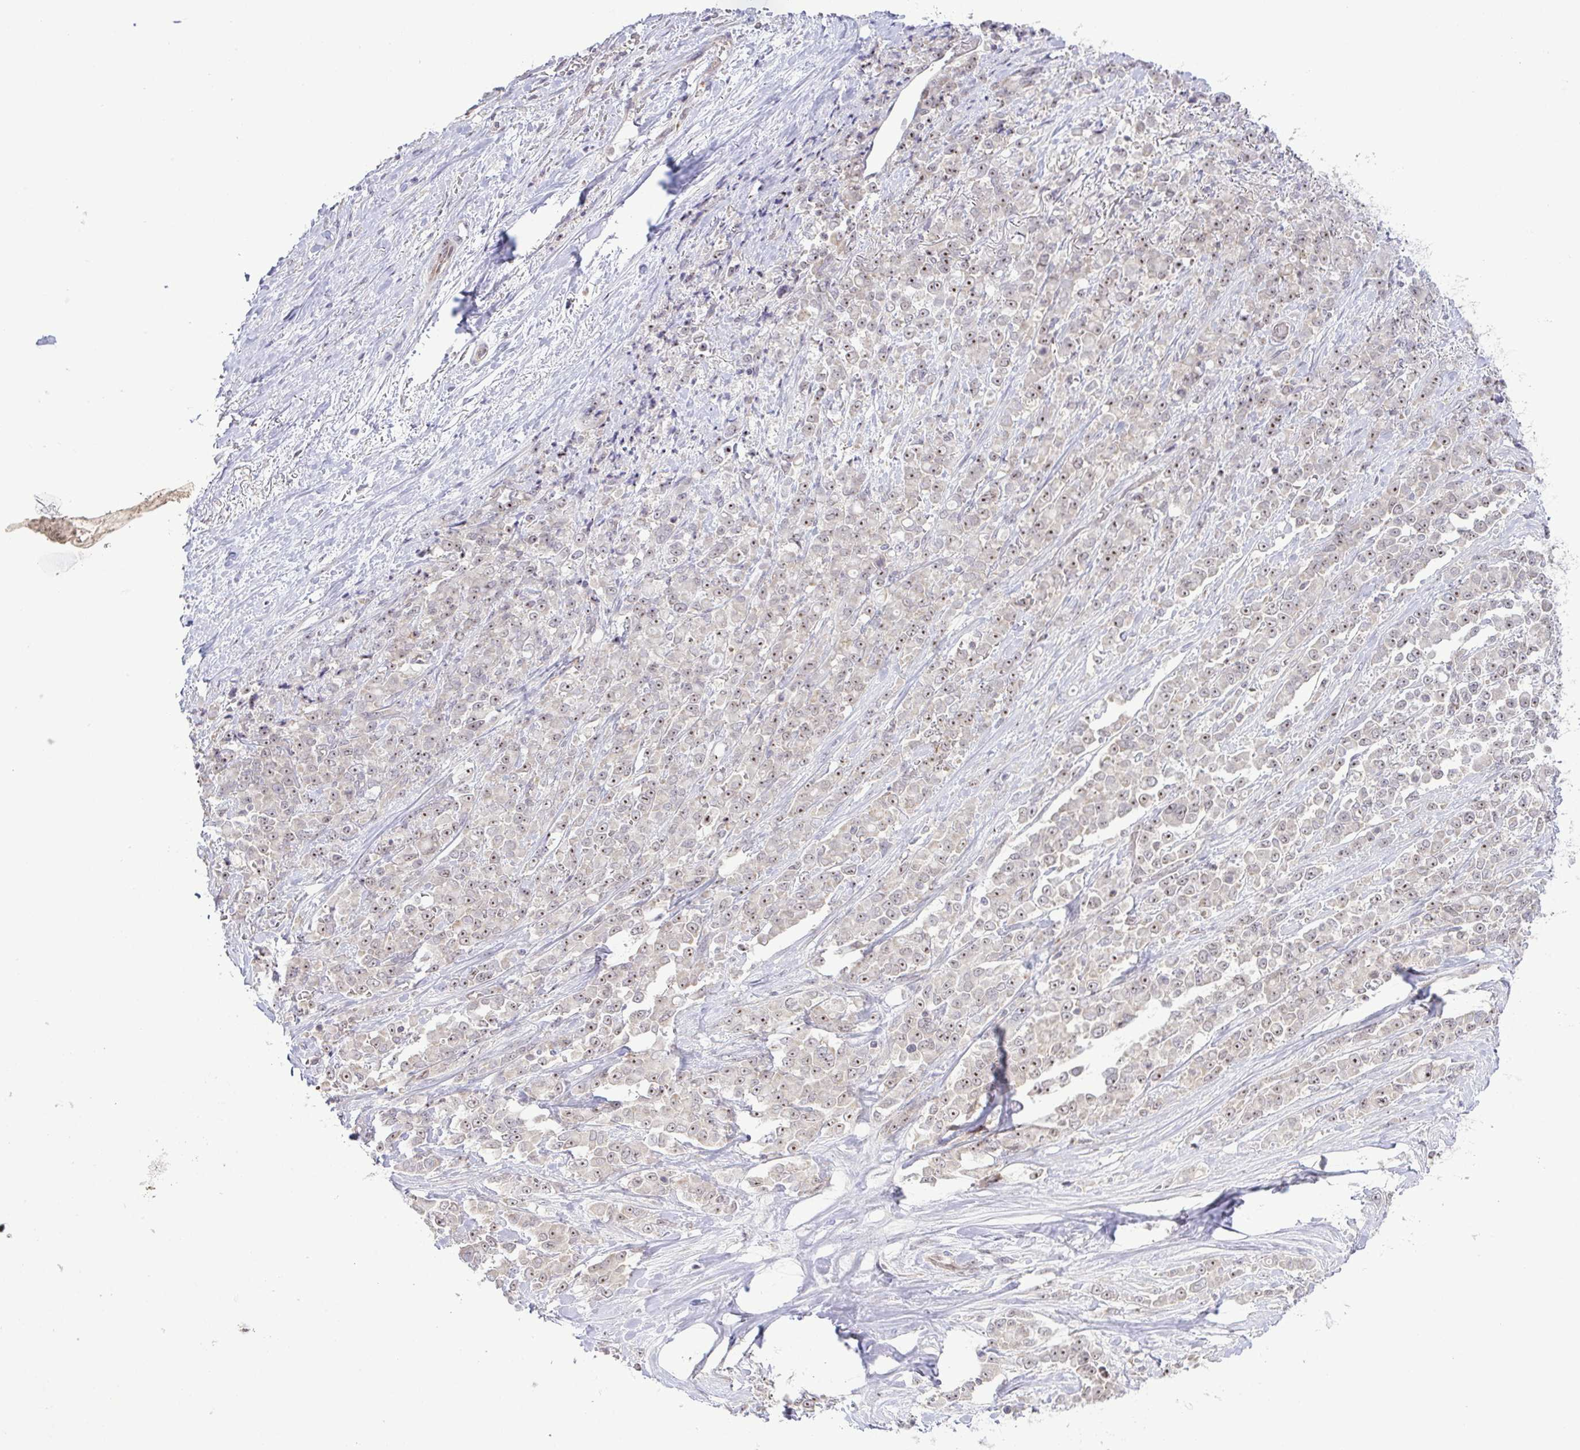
{"staining": {"intensity": "weak", "quantity": "25%-75%", "location": "nuclear"}, "tissue": "stomach cancer", "cell_type": "Tumor cells", "image_type": "cancer", "snomed": [{"axis": "morphology", "description": "Adenocarcinoma, NOS"}, {"axis": "topography", "description": "Stomach"}], "caption": "High-power microscopy captured an immunohistochemistry (IHC) image of stomach cancer (adenocarcinoma), revealing weak nuclear expression in approximately 25%-75% of tumor cells.", "gene": "RSL24D1", "patient": {"sex": "female", "age": 76}}